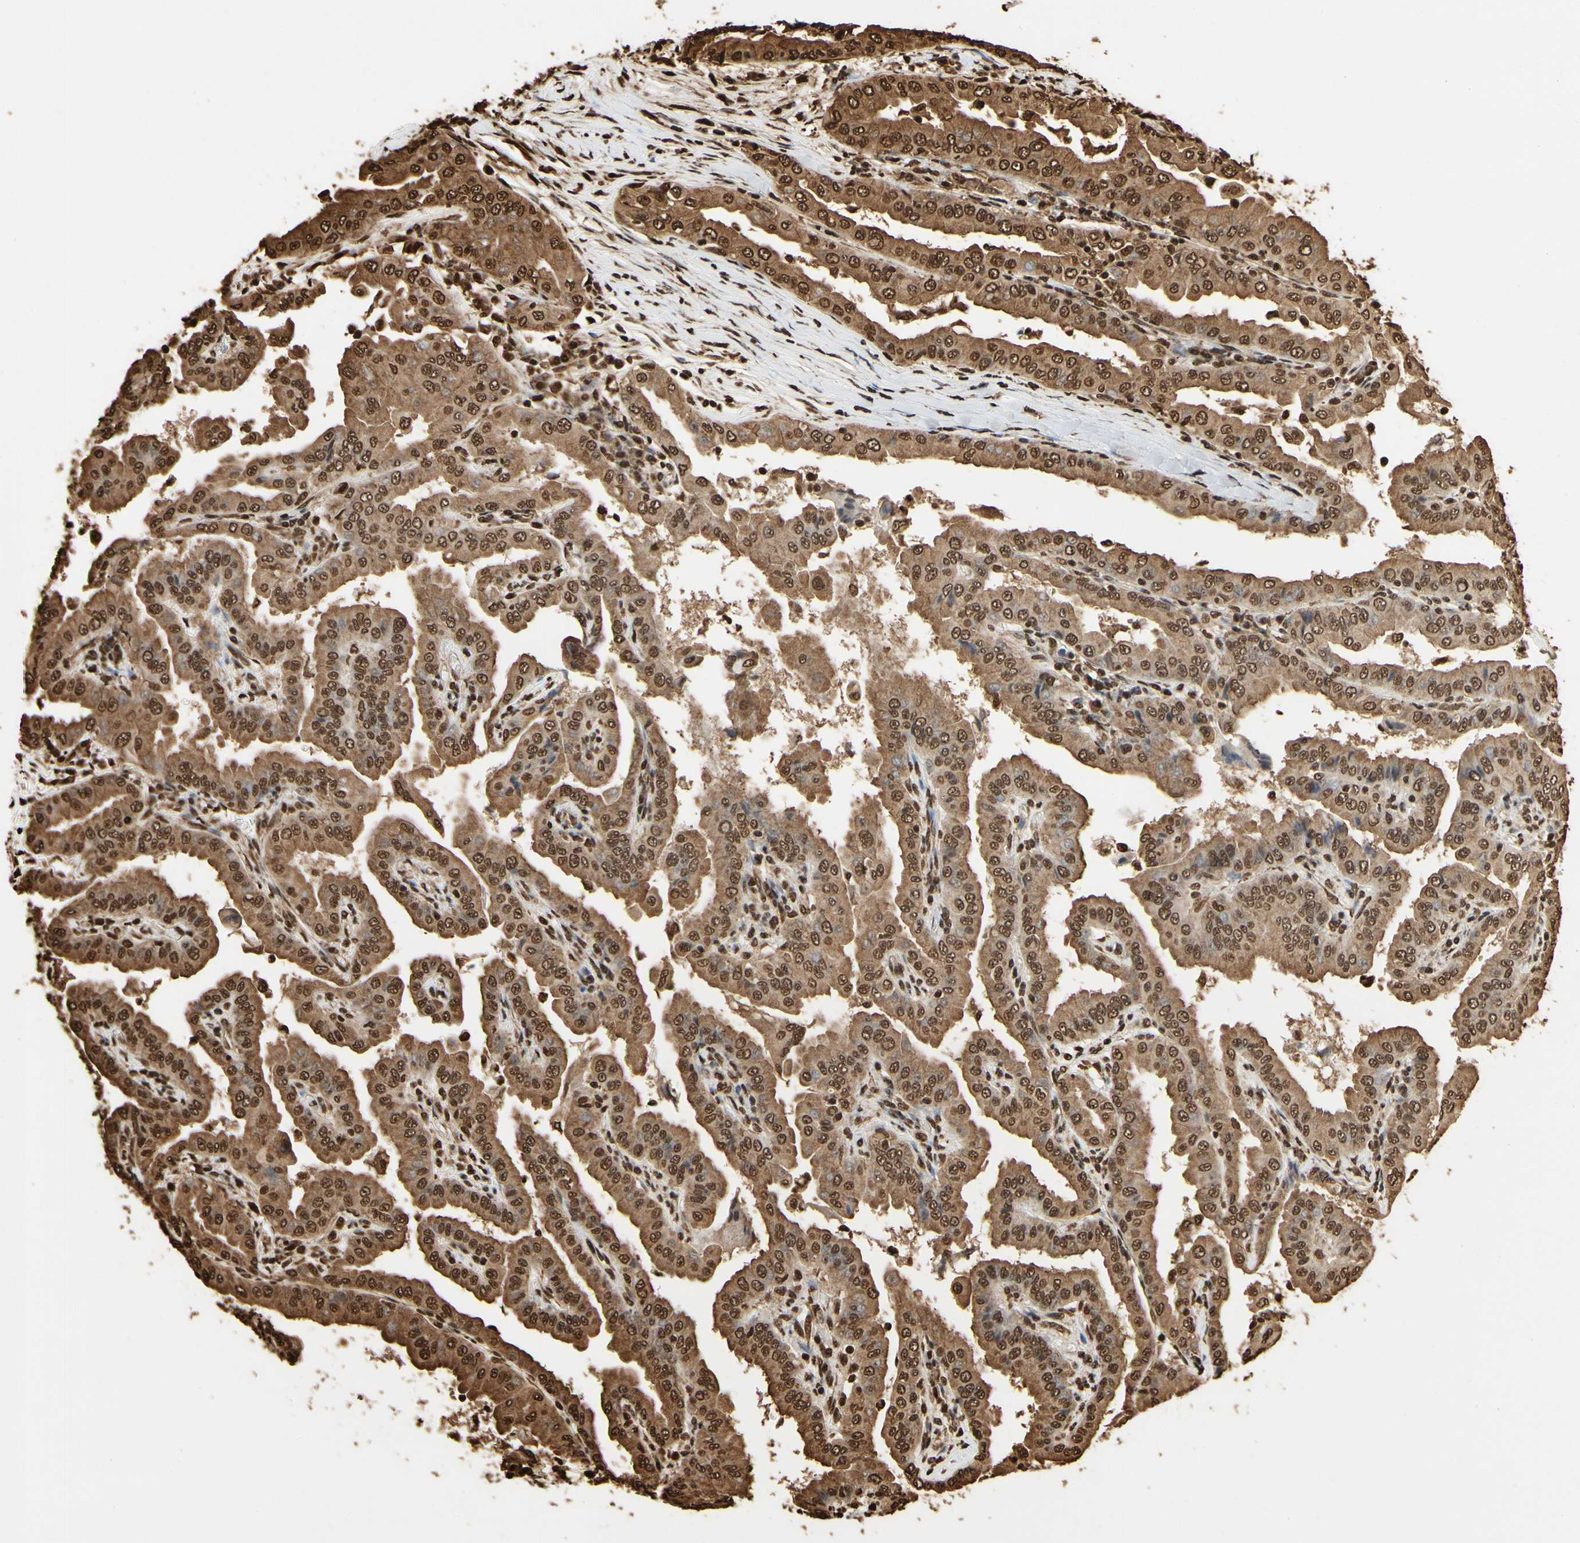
{"staining": {"intensity": "strong", "quantity": ">75%", "location": "cytoplasmic/membranous,nuclear"}, "tissue": "thyroid cancer", "cell_type": "Tumor cells", "image_type": "cancer", "snomed": [{"axis": "morphology", "description": "Papillary adenocarcinoma, NOS"}, {"axis": "topography", "description": "Thyroid gland"}], "caption": "A micrograph showing strong cytoplasmic/membranous and nuclear positivity in approximately >75% of tumor cells in thyroid cancer (papillary adenocarcinoma), as visualized by brown immunohistochemical staining.", "gene": "HNRNPK", "patient": {"sex": "male", "age": 33}}